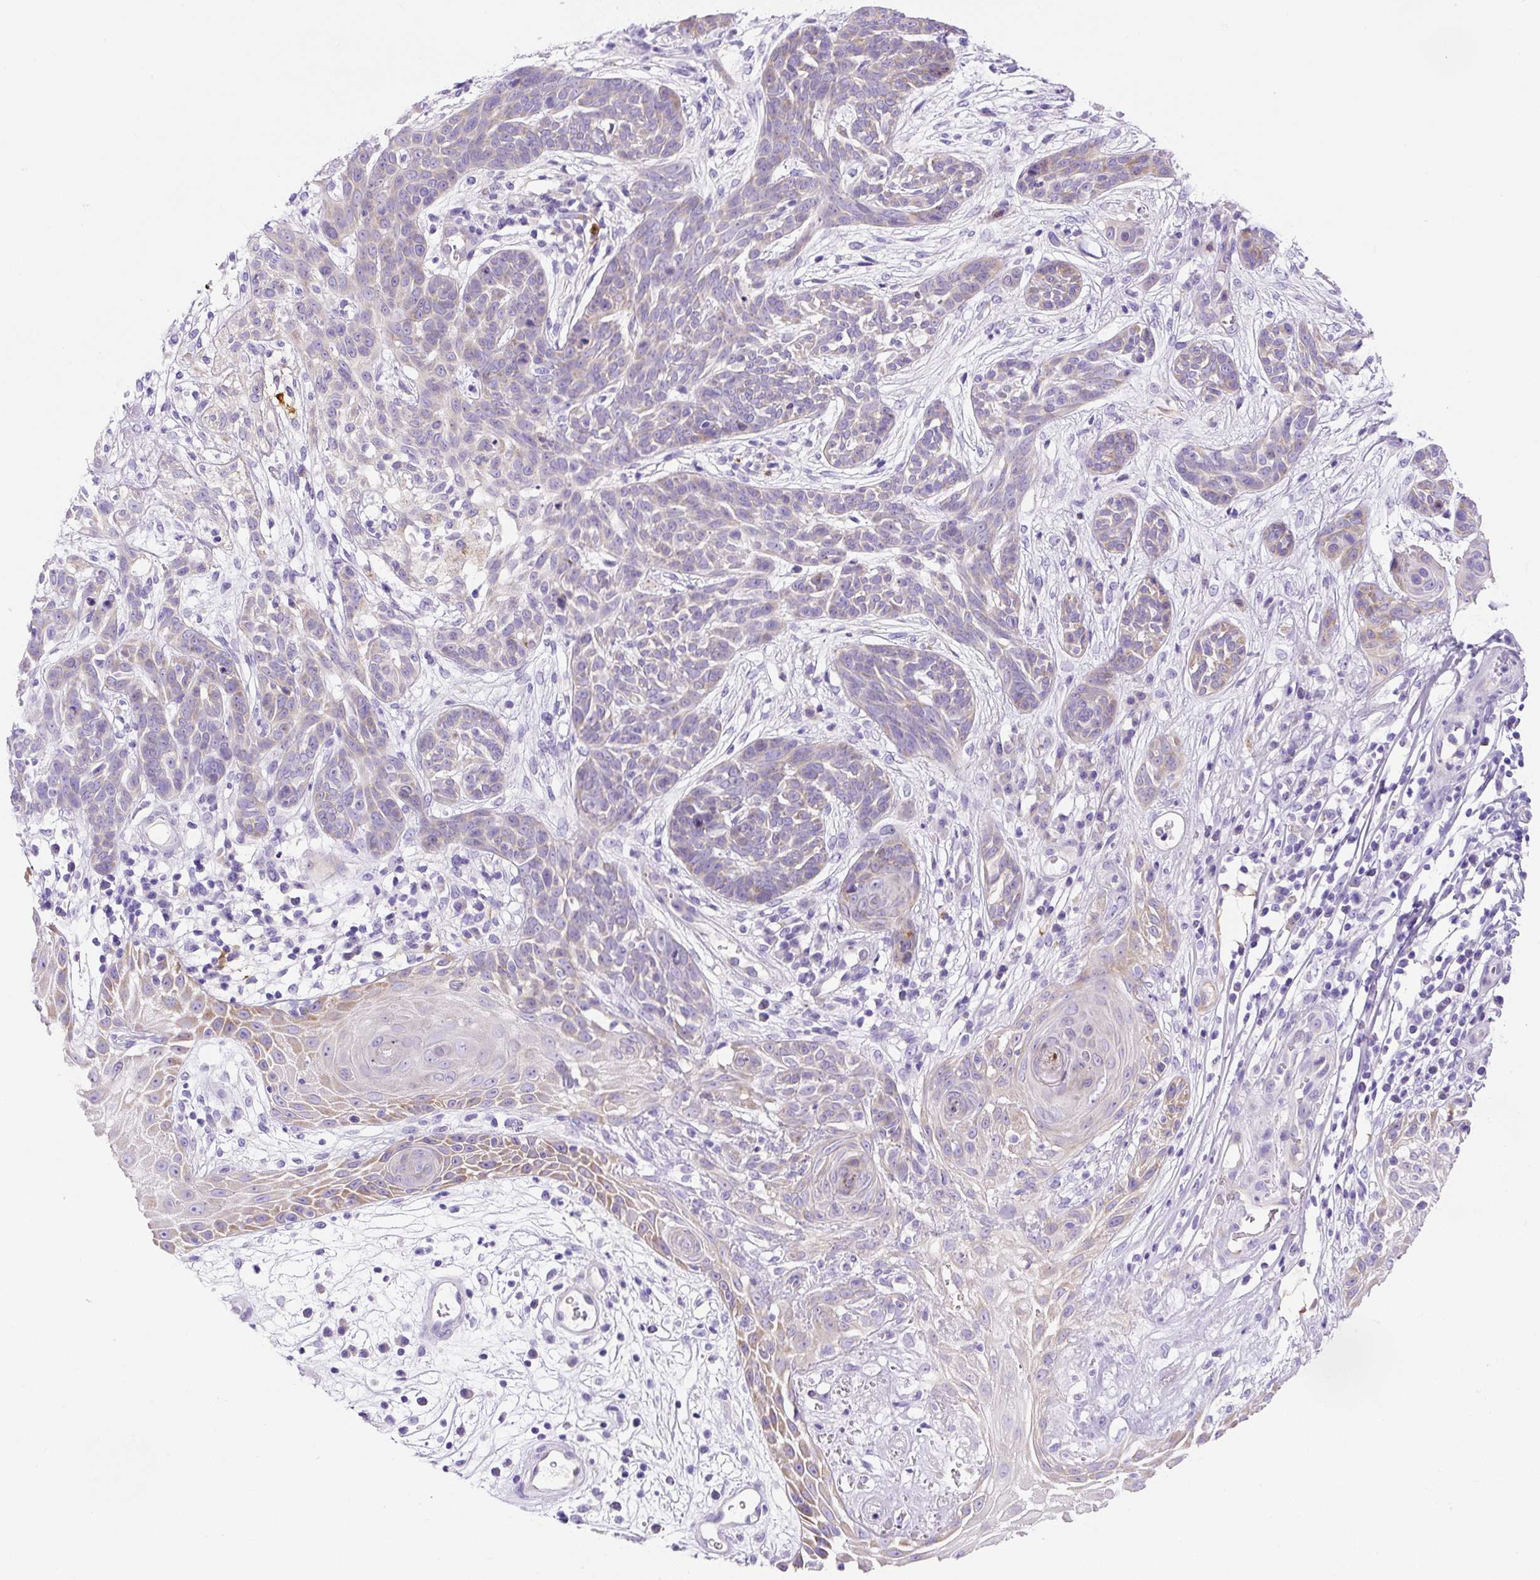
{"staining": {"intensity": "weak", "quantity": "<25%", "location": "cytoplasmic/membranous"}, "tissue": "skin cancer", "cell_type": "Tumor cells", "image_type": "cancer", "snomed": [{"axis": "morphology", "description": "Basal cell carcinoma"}, {"axis": "topography", "description": "Skin"}, {"axis": "topography", "description": "Skin, foot"}], "caption": "Micrograph shows no significant protein positivity in tumor cells of skin basal cell carcinoma.", "gene": "ASB4", "patient": {"sex": "female", "age": 86}}